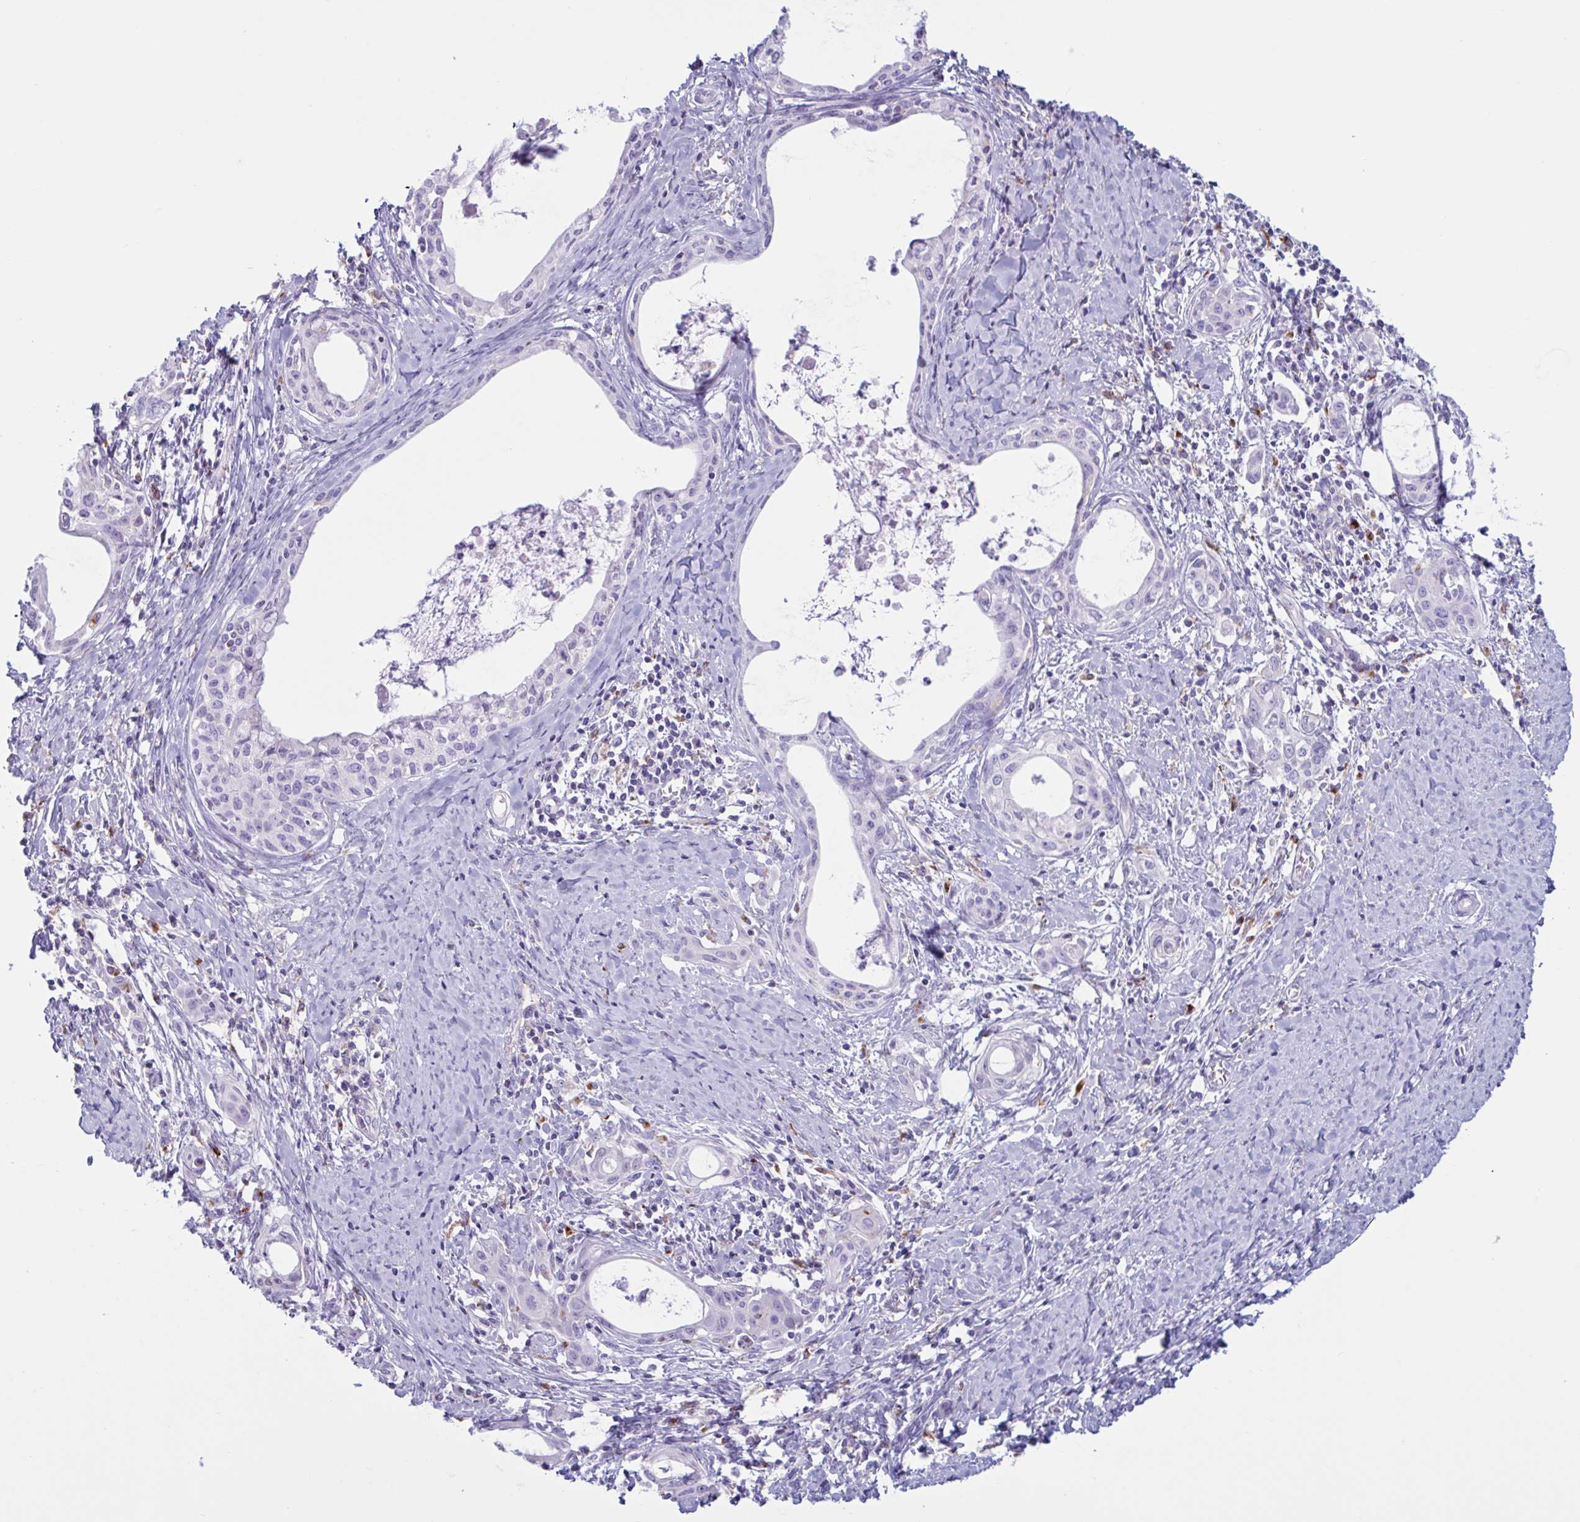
{"staining": {"intensity": "negative", "quantity": "none", "location": "none"}, "tissue": "cervical cancer", "cell_type": "Tumor cells", "image_type": "cancer", "snomed": [{"axis": "morphology", "description": "Squamous cell carcinoma, NOS"}, {"axis": "morphology", "description": "Adenocarcinoma, NOS"}, {"axis": "topography", "description": "Cervix"}], "caption": "High power microscopy image of an immunohistochemistry image of cervical squamous cell carcinoma, revealing no significant positivity in tumor cells.", "gene": "XCL1", "patient": {"sex": "female", "age": 52}}